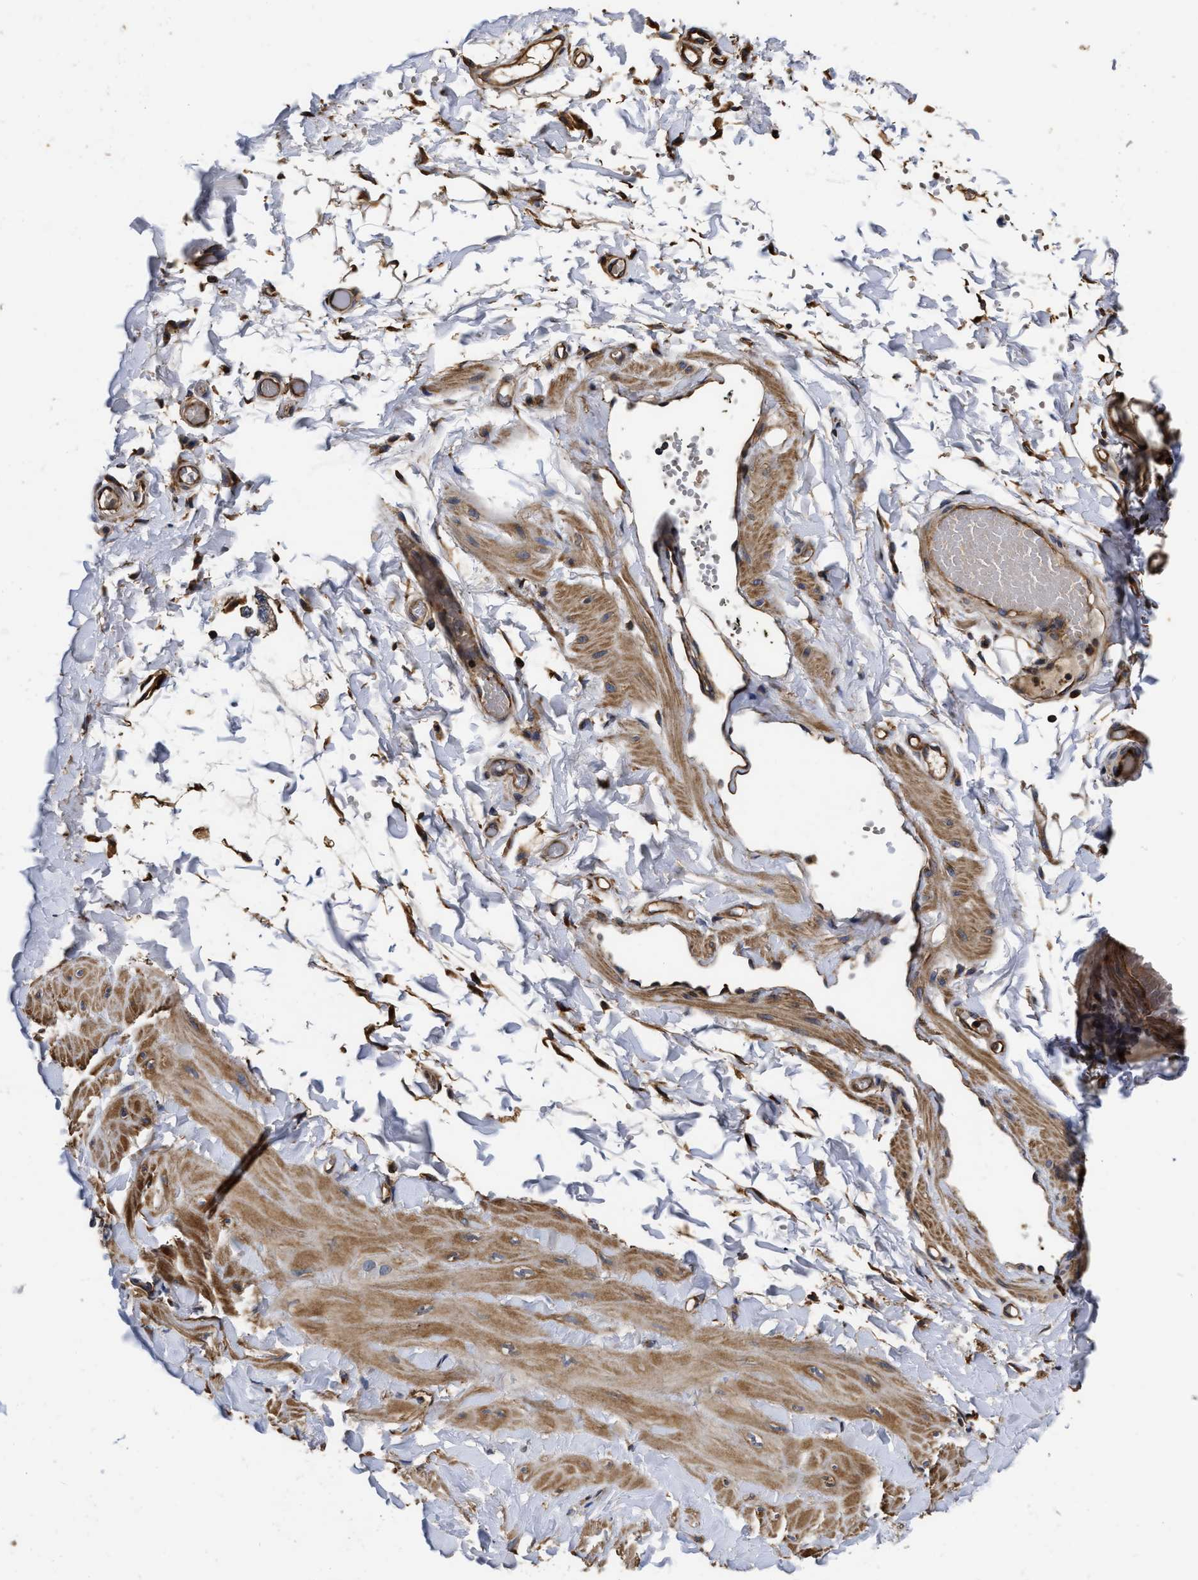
{"staining": {"intensity": "strong", "quantity": ">75%", "location": "cytoplasmic/membranous"}, "tissue": "adipose tissue", "cell_type": "Adipocytes", "image_type": "normal", "snomed": [{"axis": "morphology", "description": "Normal tissue, NOS"}, {"axis": "topography", "description": "Adipose tissue"}, {"axis": "topography", "description": "Vascular tissue"}, {"axis": "topography", "description": "Peripheral nerve tissue"}], "caption": "Protein staining of normal adipose tissue shows strong cytoplasmic/membranous expression in approximately >75% of adipocytes. (DAB (3,3'-diaminobenzidine) IHC, brown staining for protein, blue staining for nuclei).", "gene": "ABCG8", "patient": {"sex": "male", "age": 25}}